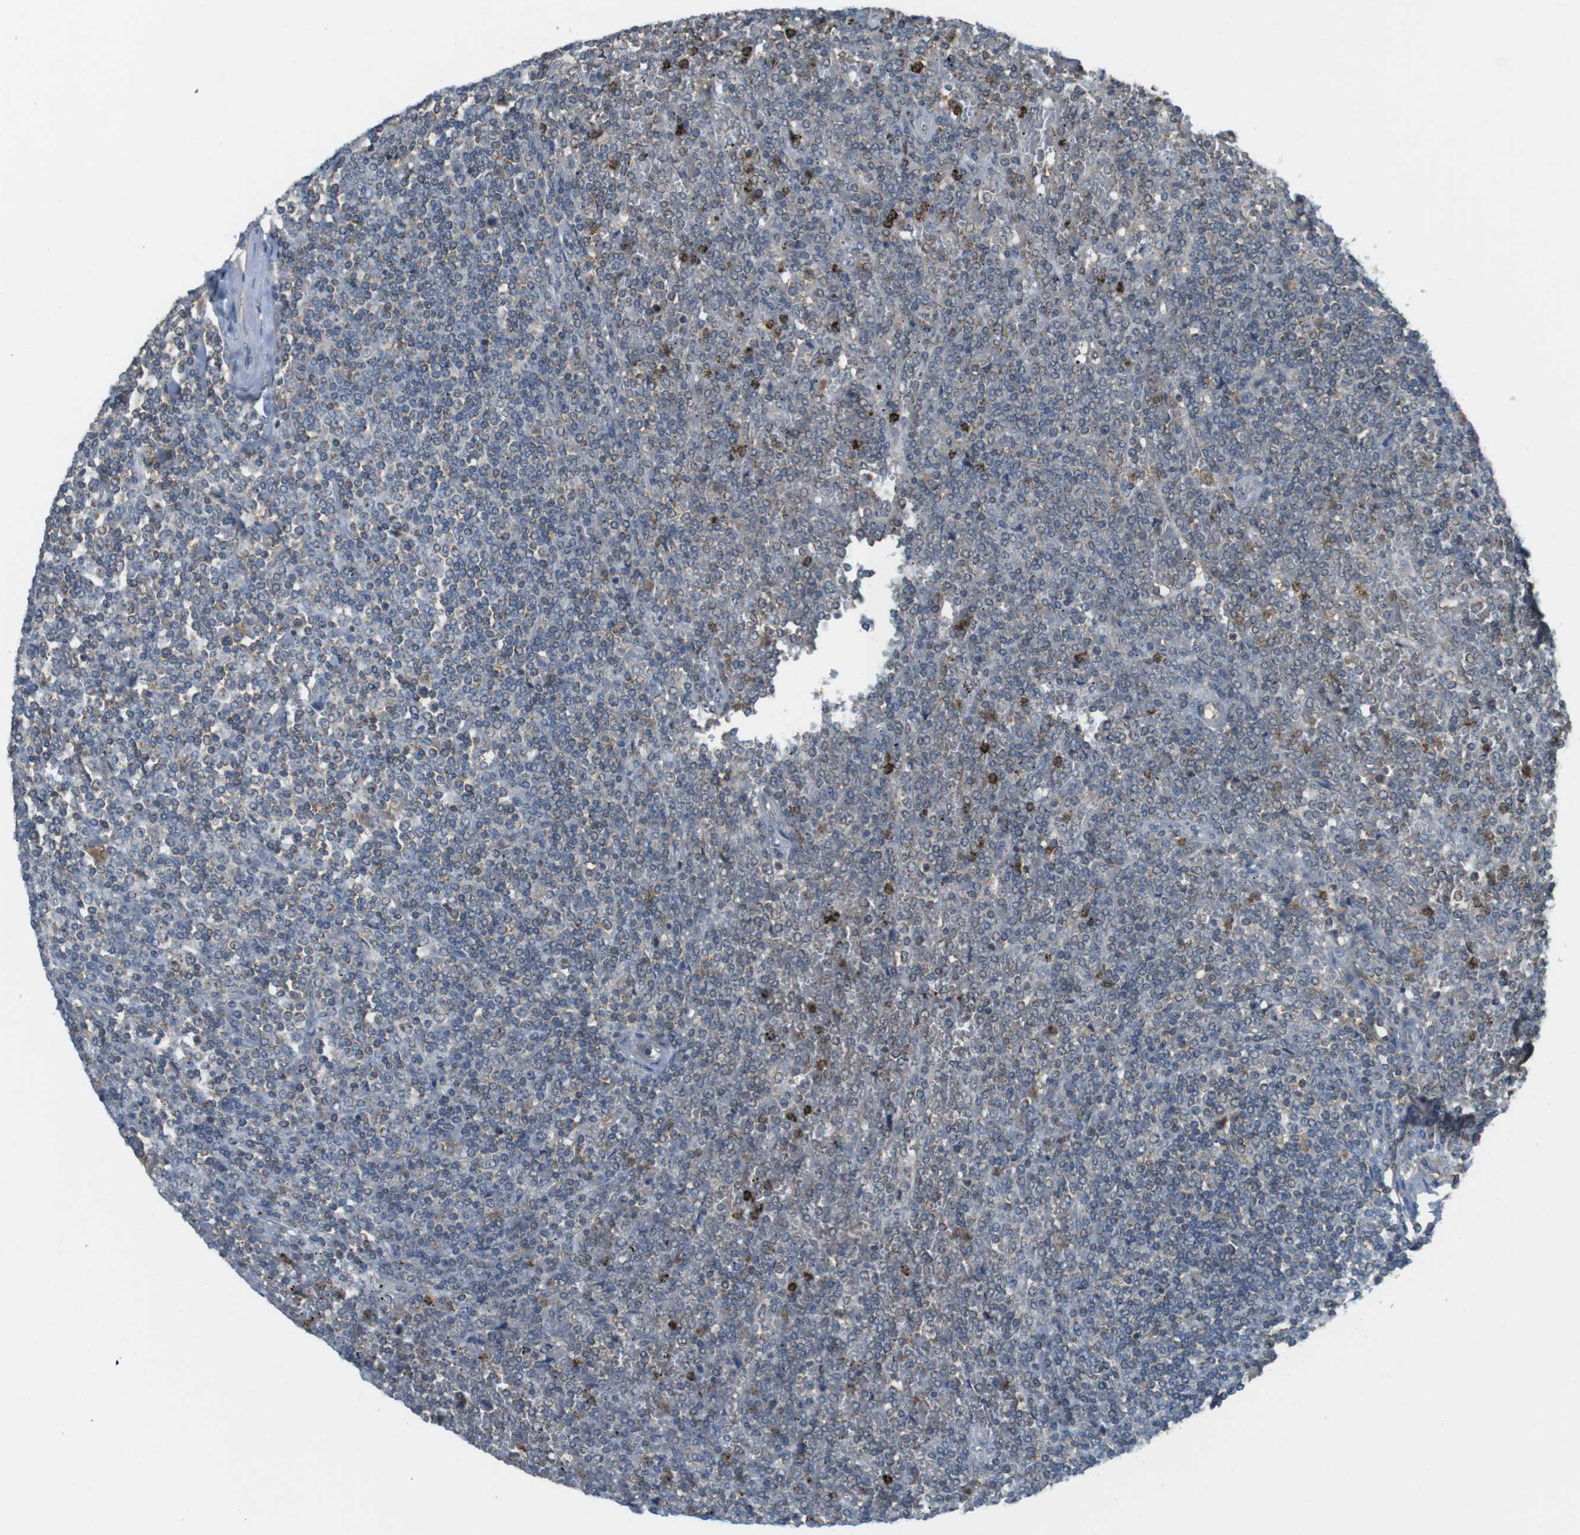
{"staining": {"intensity": "negative", "quantity": "none", "location": "none"}, "tissue": "lymphoma", "cell_type": "Tumor cells", "image_type": "cancer", "snomed": [{"axis": "morphology", "description": "Malignant lymphoma, non-Hodgkin's type, Low grade"}, {"axis": "topography", "description": "Spleen"}], "caption": "Immunohistochemistry (IHC) image of neoplastic tissue: human lymphoma stained with DAB (3,3'-diaminobenzidine) displays no significant protein positivity in tumor cells. (DAB (3,3'-diaminobenzidine) immunohistochemistry with hematoxylin counter stain).", "gene": "BRI3BP", "patient": {"sex": "female", "age": 19}}